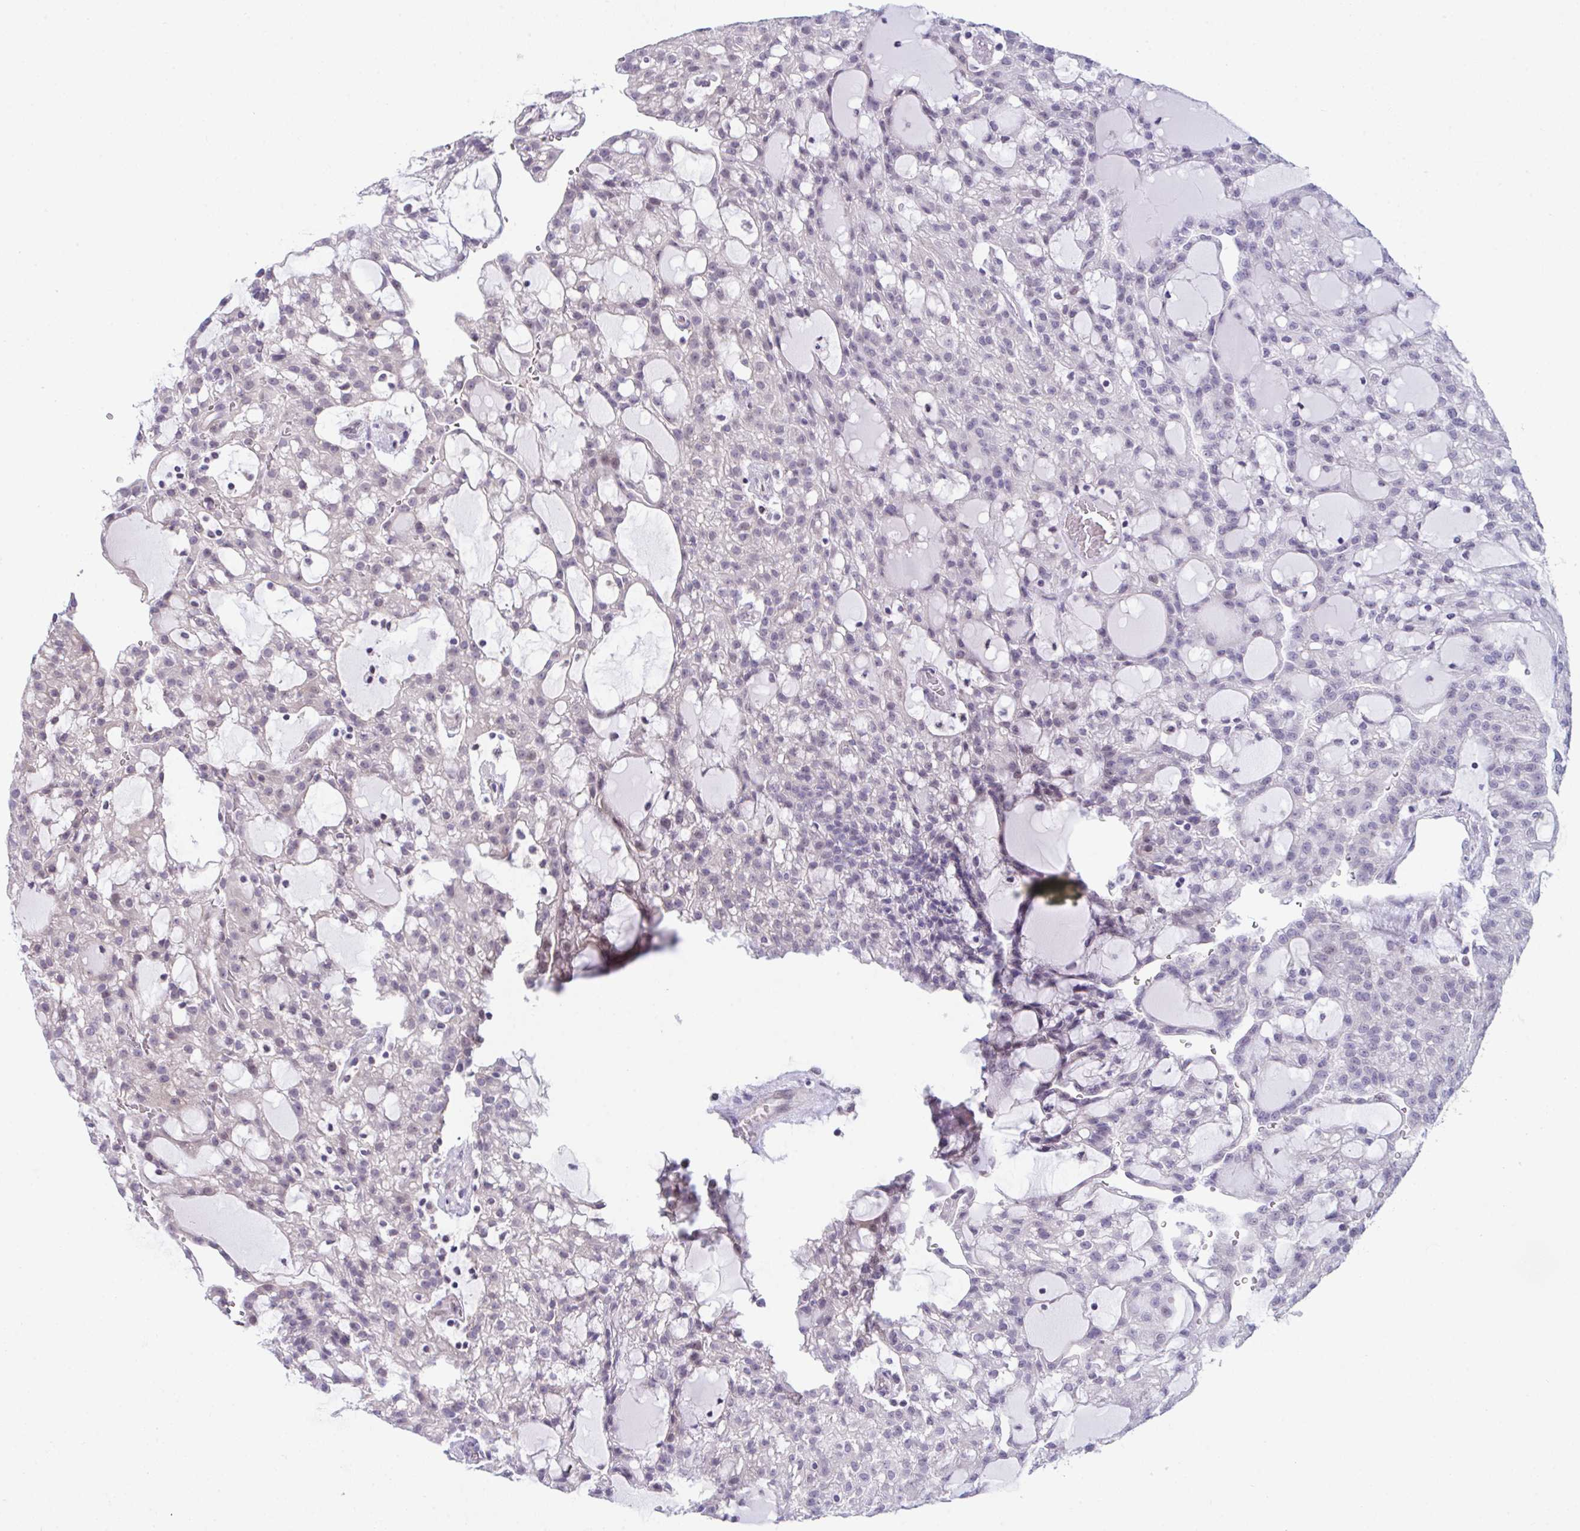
{"staining": {"intensity": "negative", "quantity": "none", "location": "none"}, "tissue": "renal cancer", "cell_type": "Tumor cells", "image_type": "cancer", "snomed": [{"axis": "morphology", "description": "Adenocarcinoma, NOS"}, {"axis": "topography", "description": "Kidney"}], "caption": "Tumor cells are negative for protein expression in human renal adenocarcinoma.", "gene": "ATP6V0D2", "patient": {"sex": "male", "age": 63}}